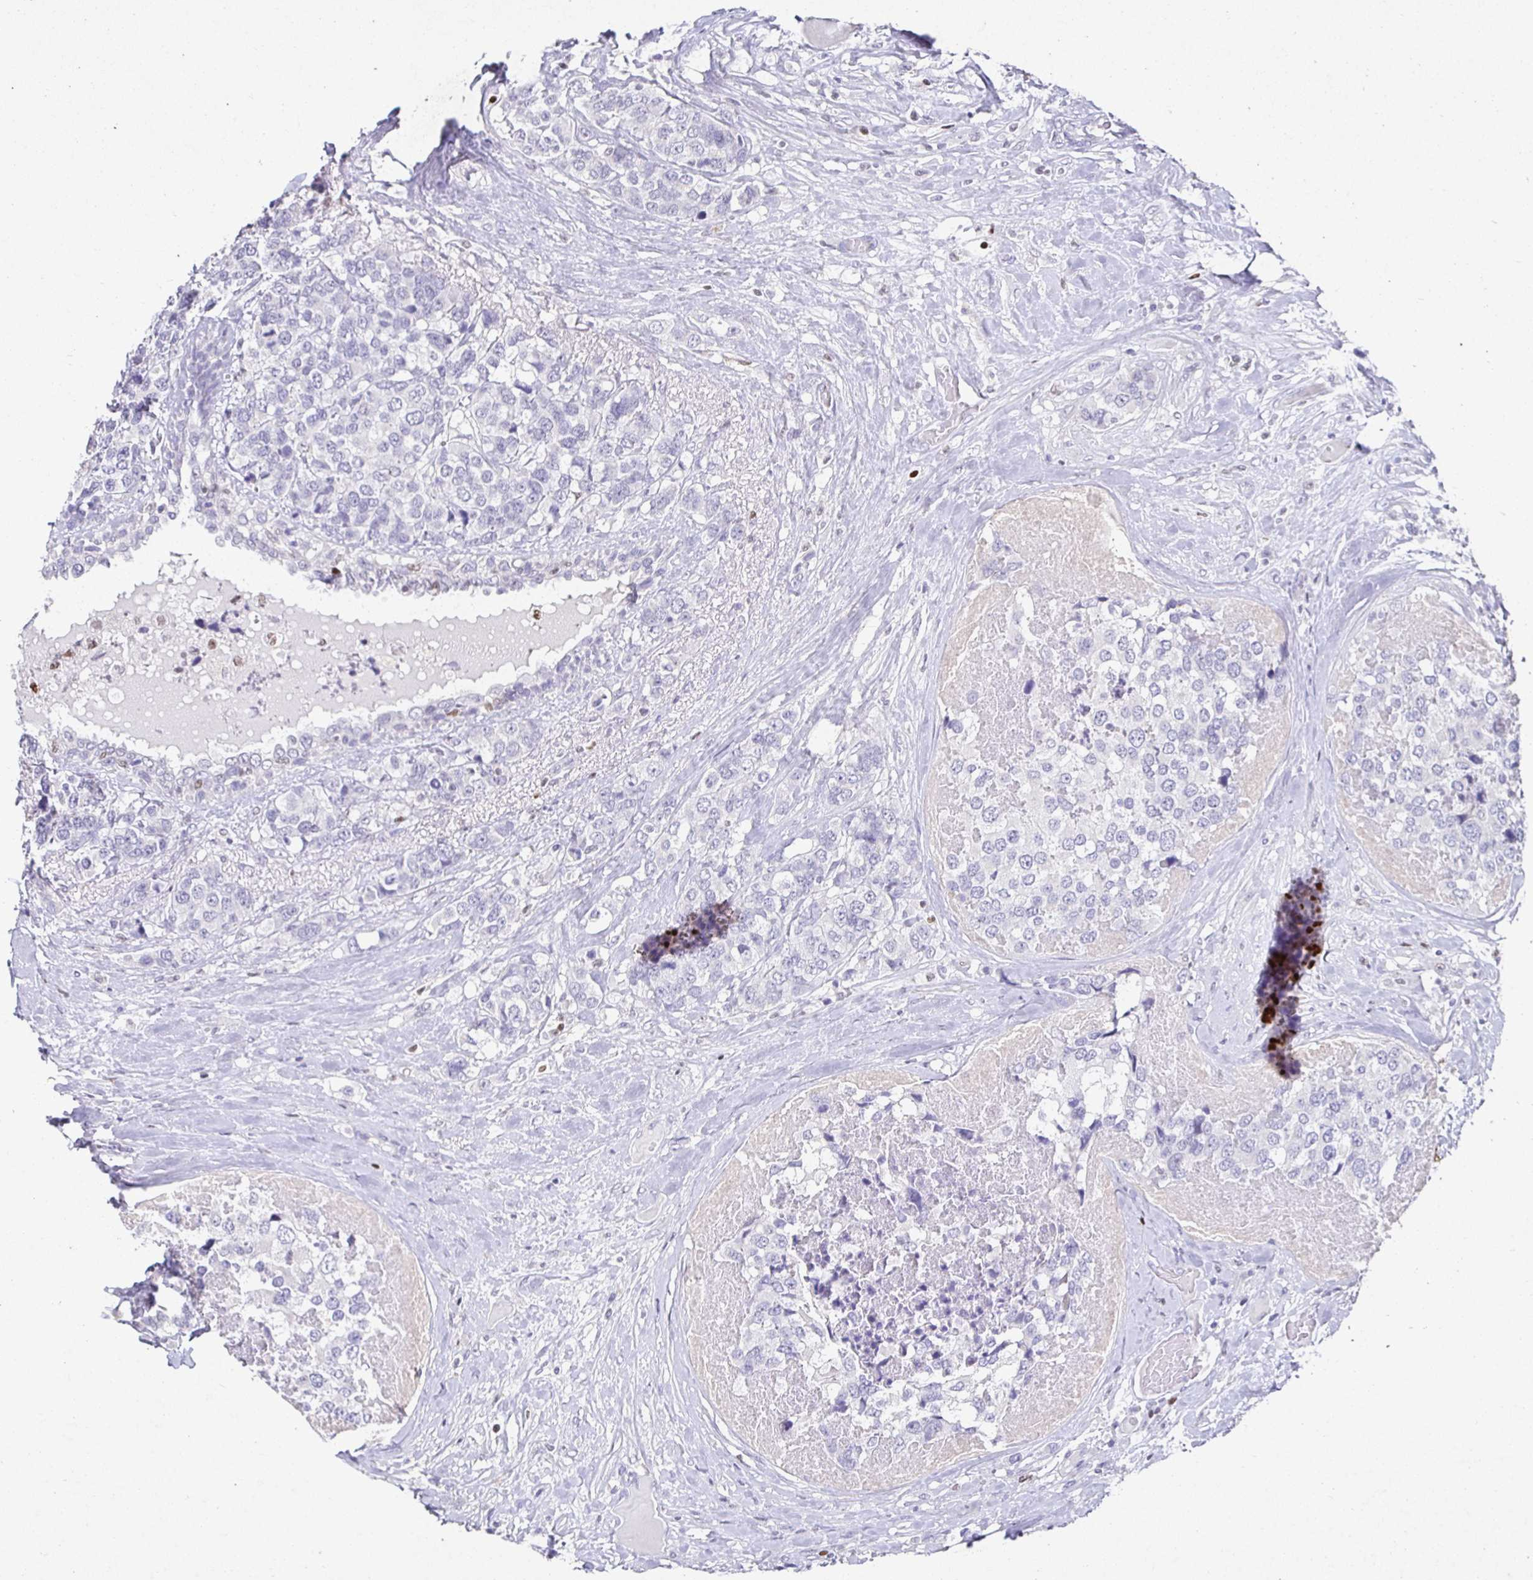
{"staining": {"intensity": "negative", "quantity": "none", "location": "none"}, "tissue": "breast cancer", "cell_type": "Tumor cells", "image_type": "cancer", "snomed": [{"axis": "morphology", "description": "Lobular carcinoma"}, {"axis": "topography", "description": "Breast"}], "caption": "Histopathology image shows no protein expression in tumor cells of lobular carcinoma (breast) tissue. Nuclei are stained in blue.", "gene": "SATB1", "patient": {"sex": "female", "age": 59}}